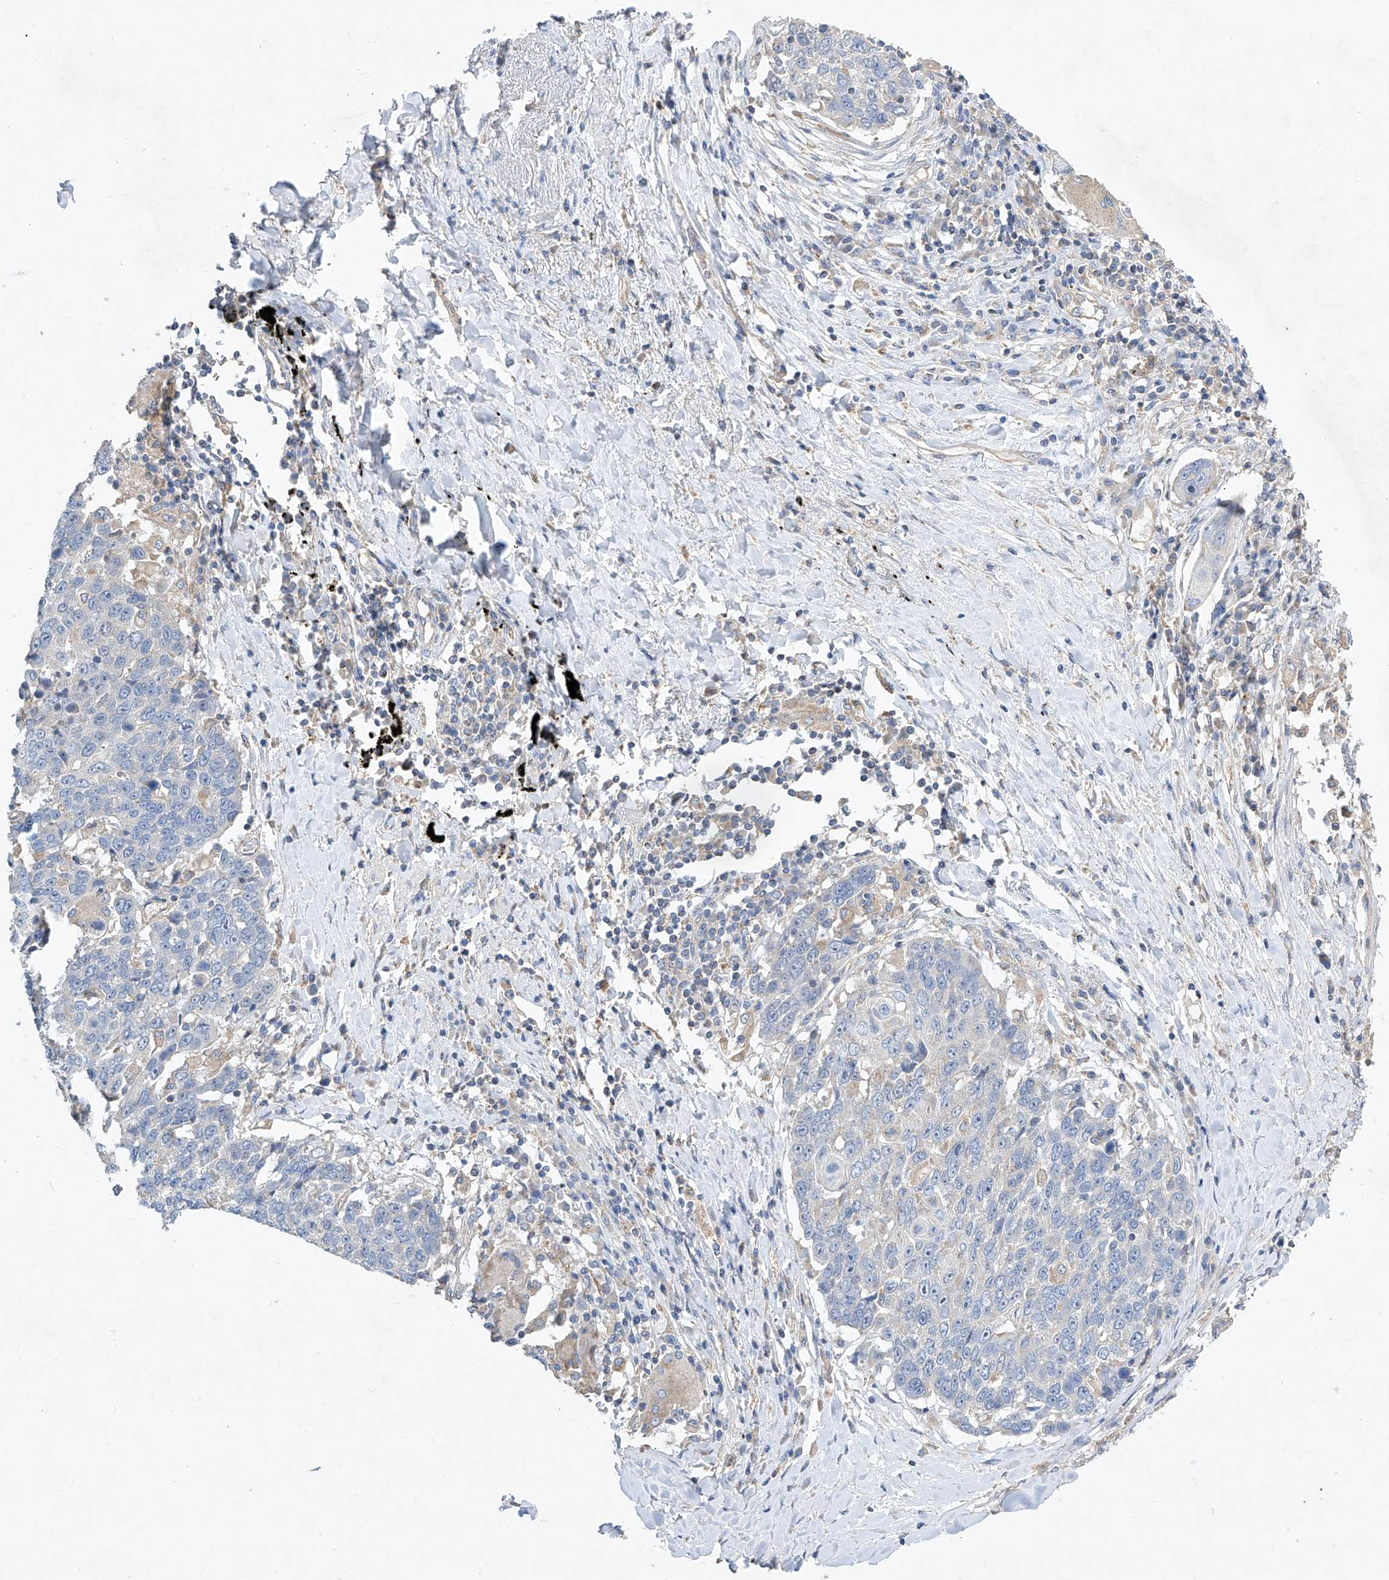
{"staining": {"intensity": "negative", "quantity": "none", "location": "none"}, "tissue": "lung cancer", "cell_type": "Tumor cells", "image_type": "cancer", "snomed": [{"axis": "morphology", "description": "Squamous cell carcinoma, NOS"}, {"axis": "topography", "description": "Lung"}], "caption": "The photomicrograph demonstrates no significant expression in tumor cells of lung squamous cell carcinoma.", "gene": "AMD1", "patient": {"sex": "male", "age": 66}}